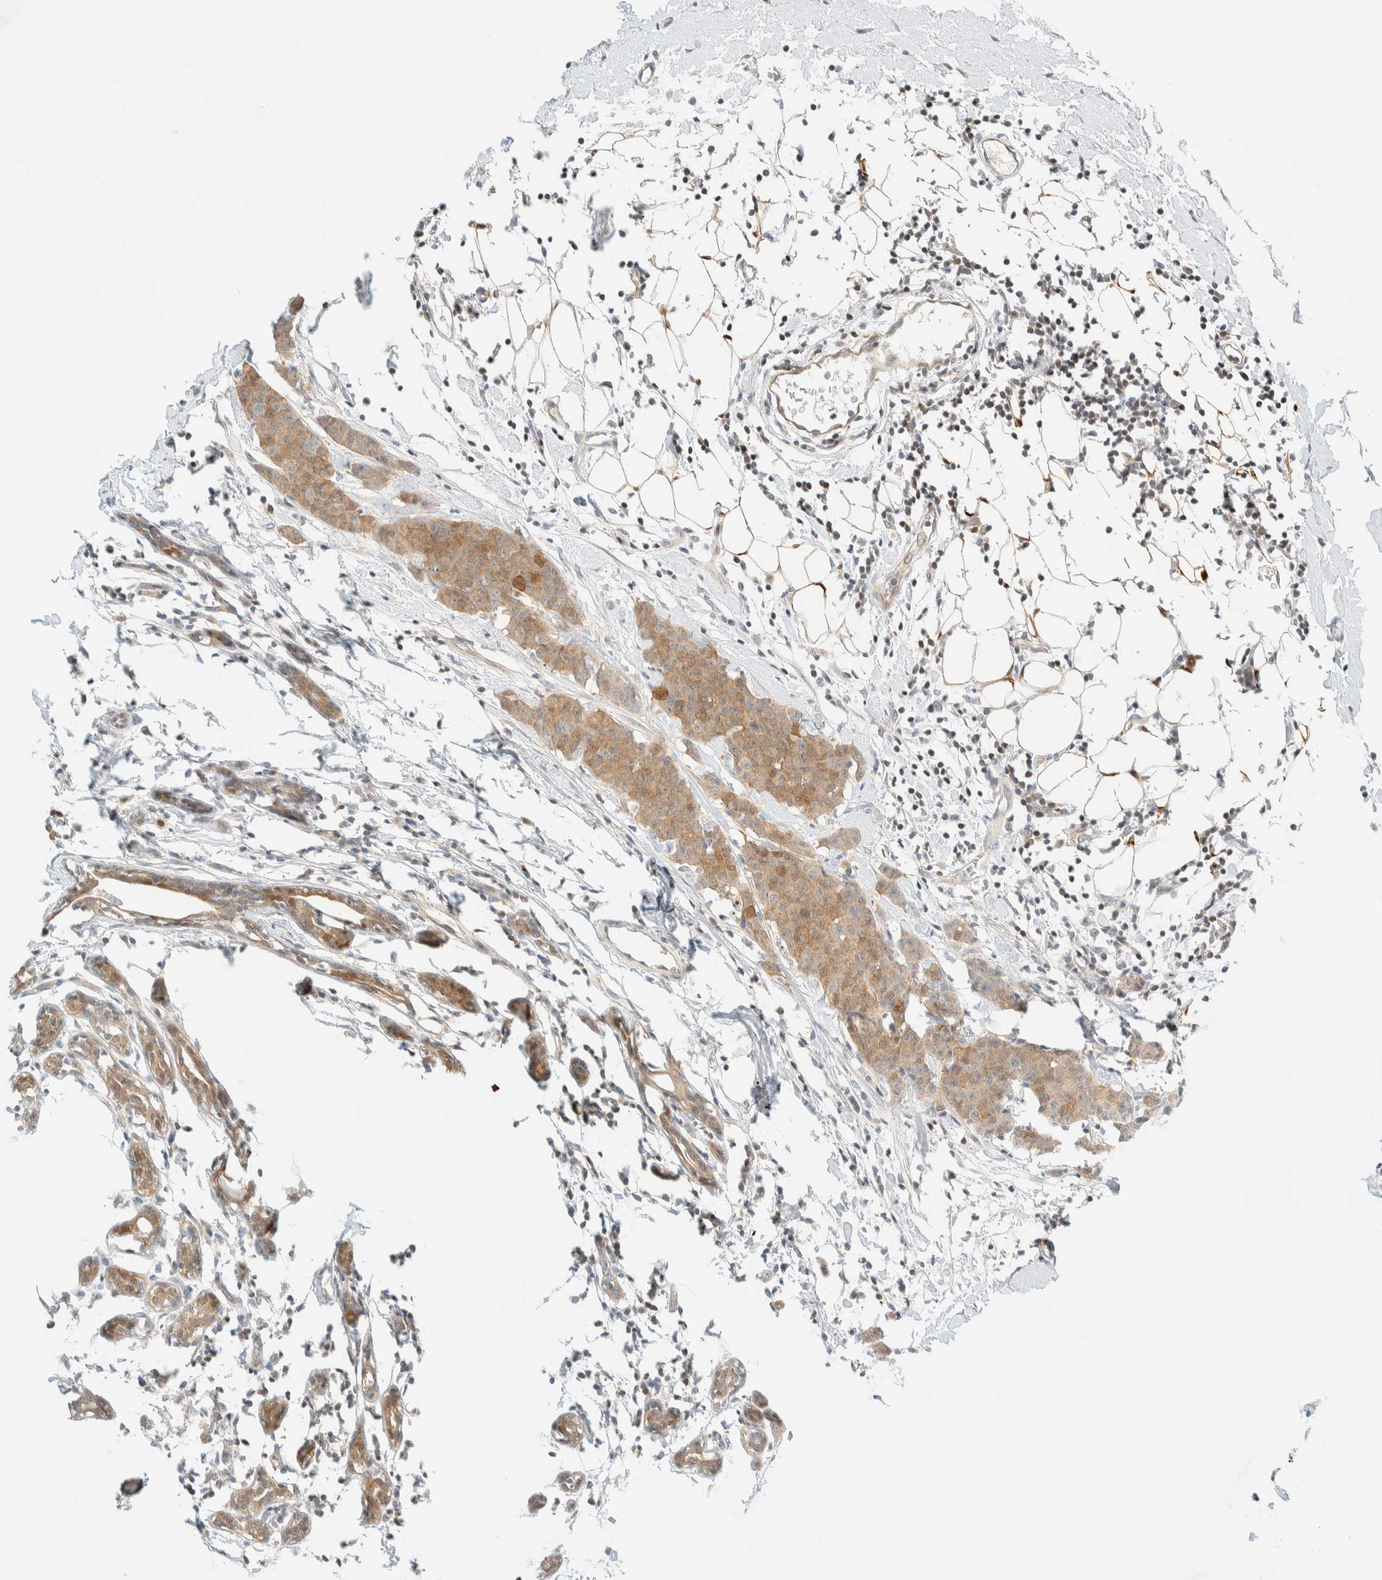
{"staining": {"intensity": "weak", "quantity": "25%-75%", "location": "cytoplasmic/membranous"}, "tissue": "breast cancer", "cell_type": "Tumor cells", "image_type": "cancer", "snomed": [{"axis": "morphology", "description": "Normal tissue, NOS"}, {"axis": "morphology", "description": "Duct carcinoma"}, {"axis": "topography", "description": "Breast"}], "caption": "IHC staining of invasive ductal carcinoma (breast), which demonstrates low levels of weak cytoplasmic/membranous positivity in about 25%-75% of tumor cells indicating weak cytoplasmic/membranous protein positivity. The staining was performed using DAB (3,3'-diaminobenzidine) (brown) for protein detection and nuclei were counterstained in hematoxylin (blue).", "gene": "PCYT2", "patient": {"sex": "female", "age": 40}}